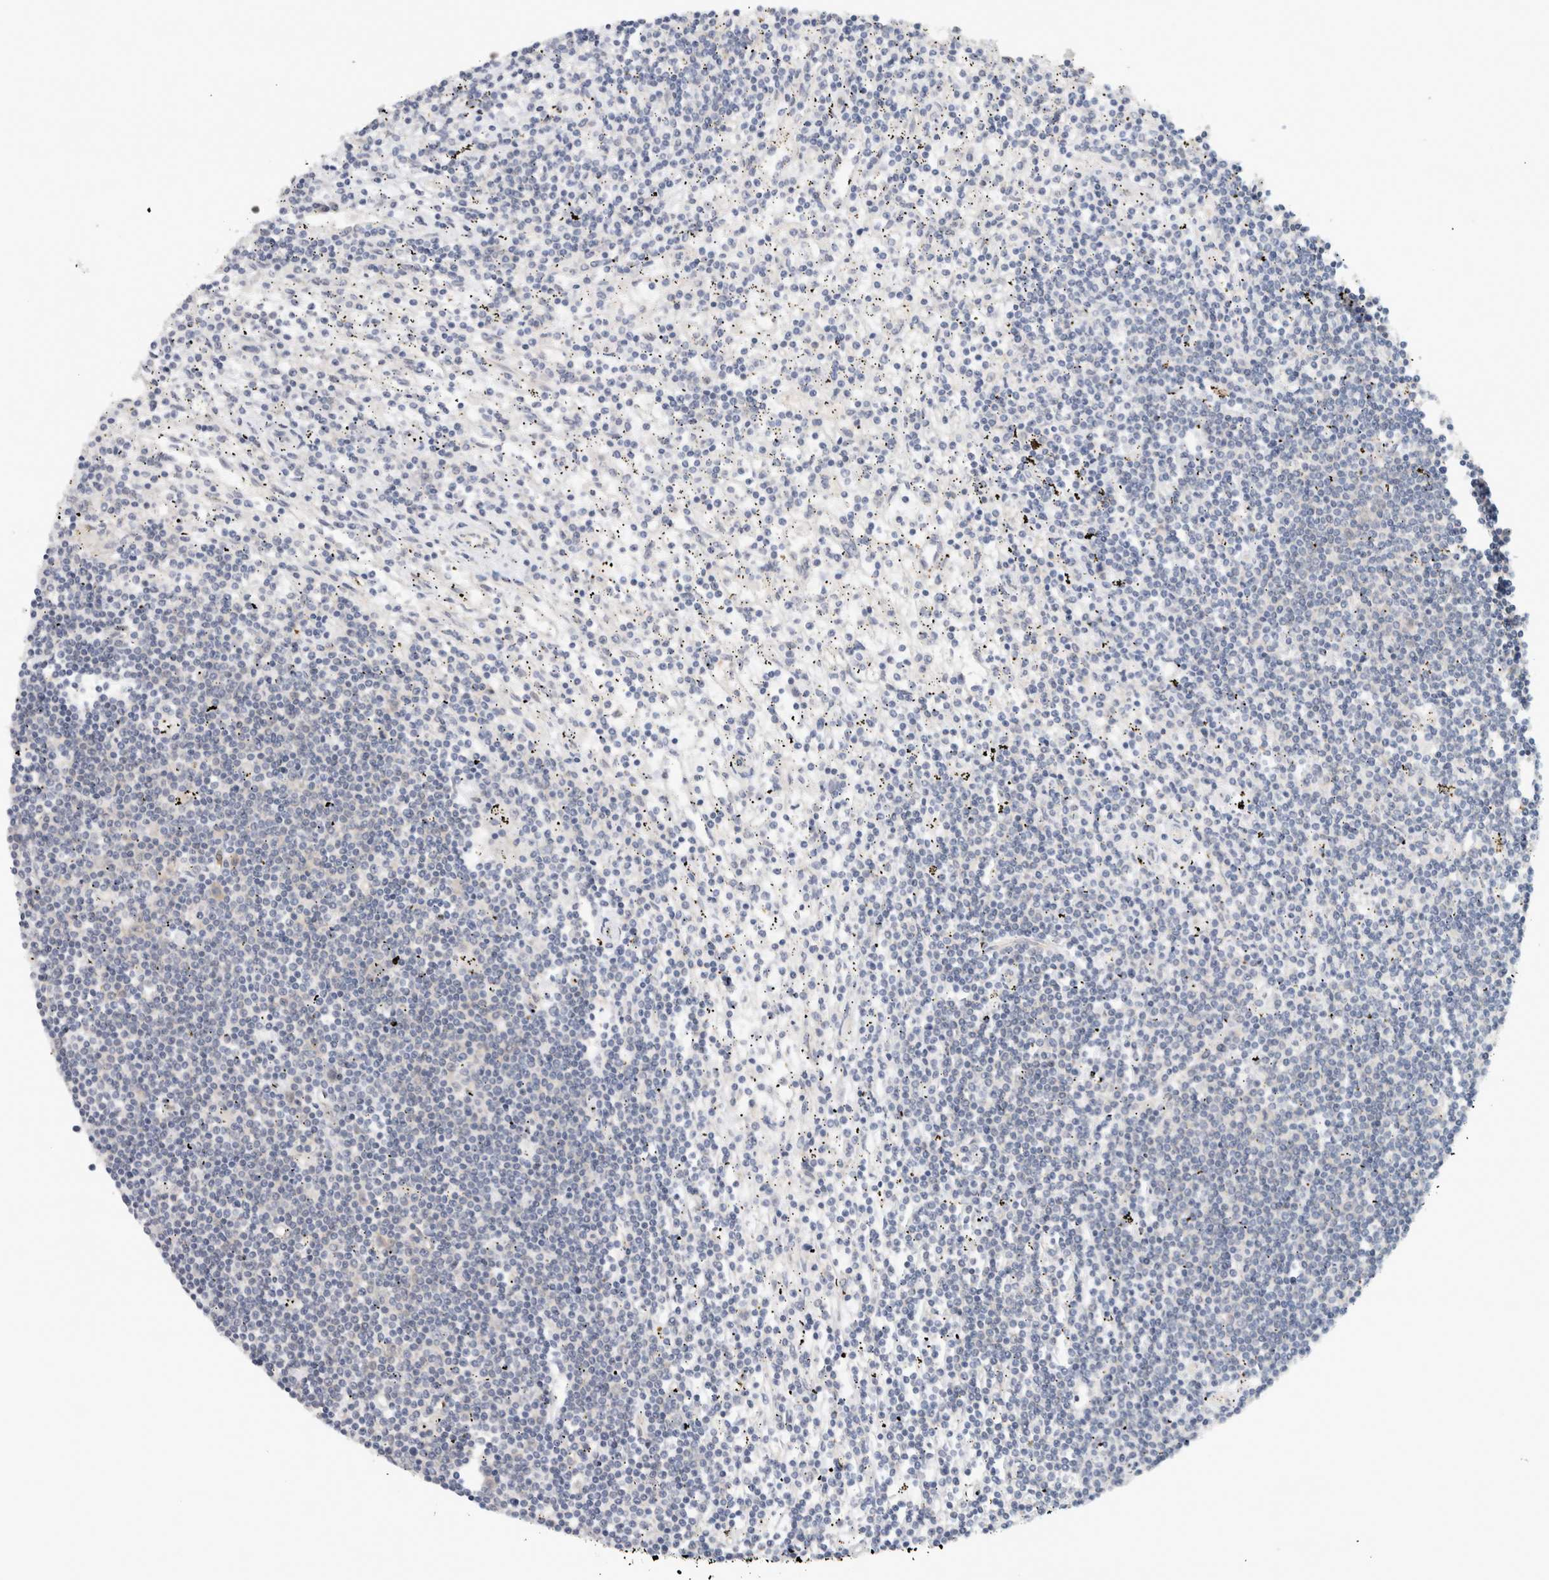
{"staining": {"intensity": "negative", "quantity": "none", "location": "none"}, "tissue": "lymphoma", "cell_type": "Tumor cells", "image_type": "cancer", "snomed": [{"axis": "morphology", "description": "Malignant lymphoma, non-Hodgkin's type, Low grade"}, {"axis": "topography", "description": "Spleen"}], "caption": "High magnification brightfield microscopy of malignant lymphoma, non-Hodgkin's type (low-grade) stained with DAB (brown) and counterstained with hematoxylin (blue): tumor cells show no significant expression.", "gene": "EIF4G3", "patient": {"sex": "male", "age": 76}}